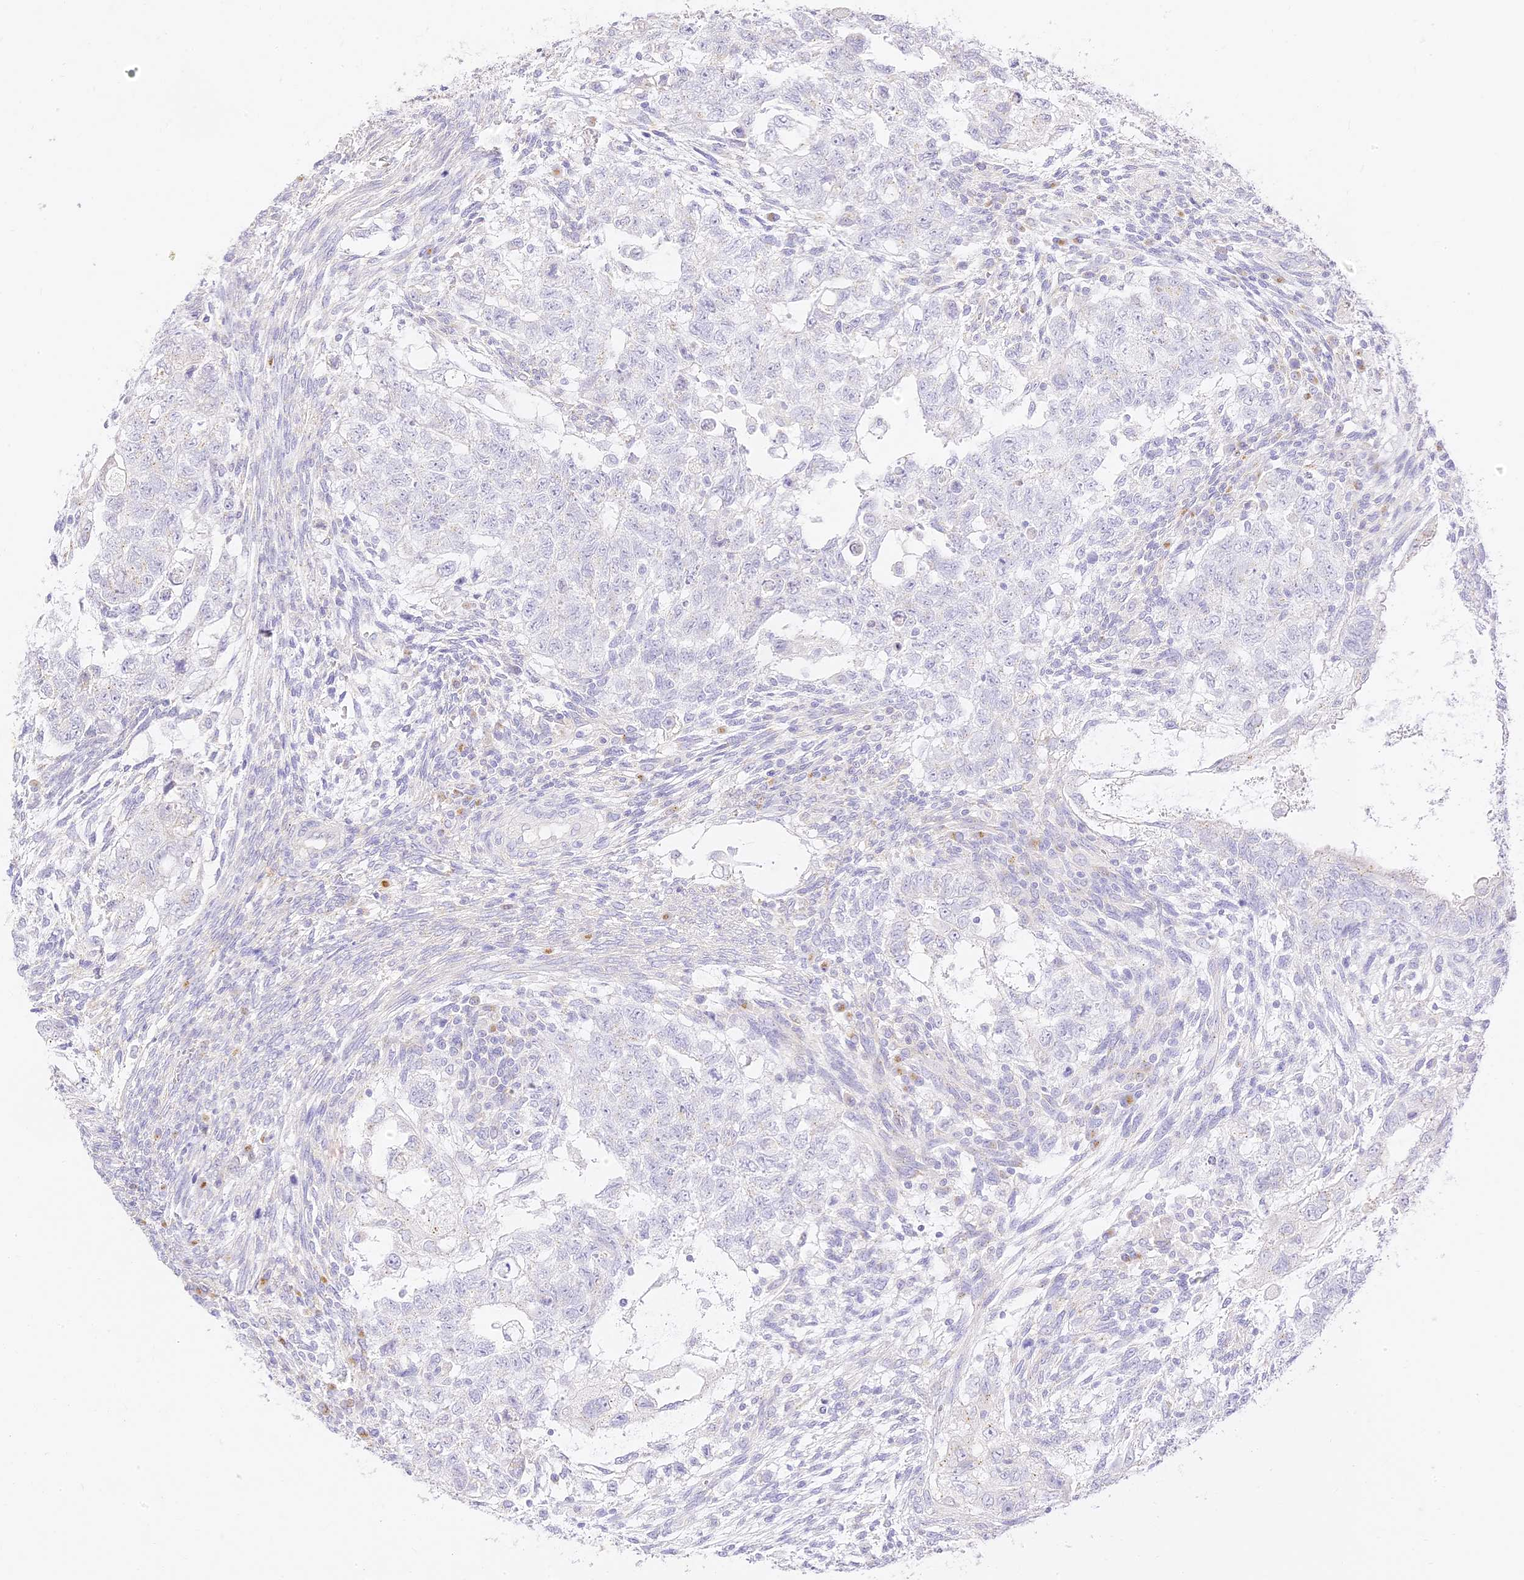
{"staining": {"intensity": "negative", "quantity": "none", "location": "none"}, "tissue": "testis cancer", "cell_type": "Tumor cells", "image_type": "cancer", "snomed": [{"axis": "morphology", "description": "Carcinoma, Embryonal, NOS"}, {"axis": "topography", "description": "Testis"}], "caption": "DAB (3,3'-diaminobenzidine) immunohistochemical staining of testis cancer shows no significant staining in tumor cells. (Brightfield microscopy of DAB (3,3'-diaminobenzidine) IHC at high magnification).", "gene": "SEC13", "patient": {"sex": "male", "age": 37}}